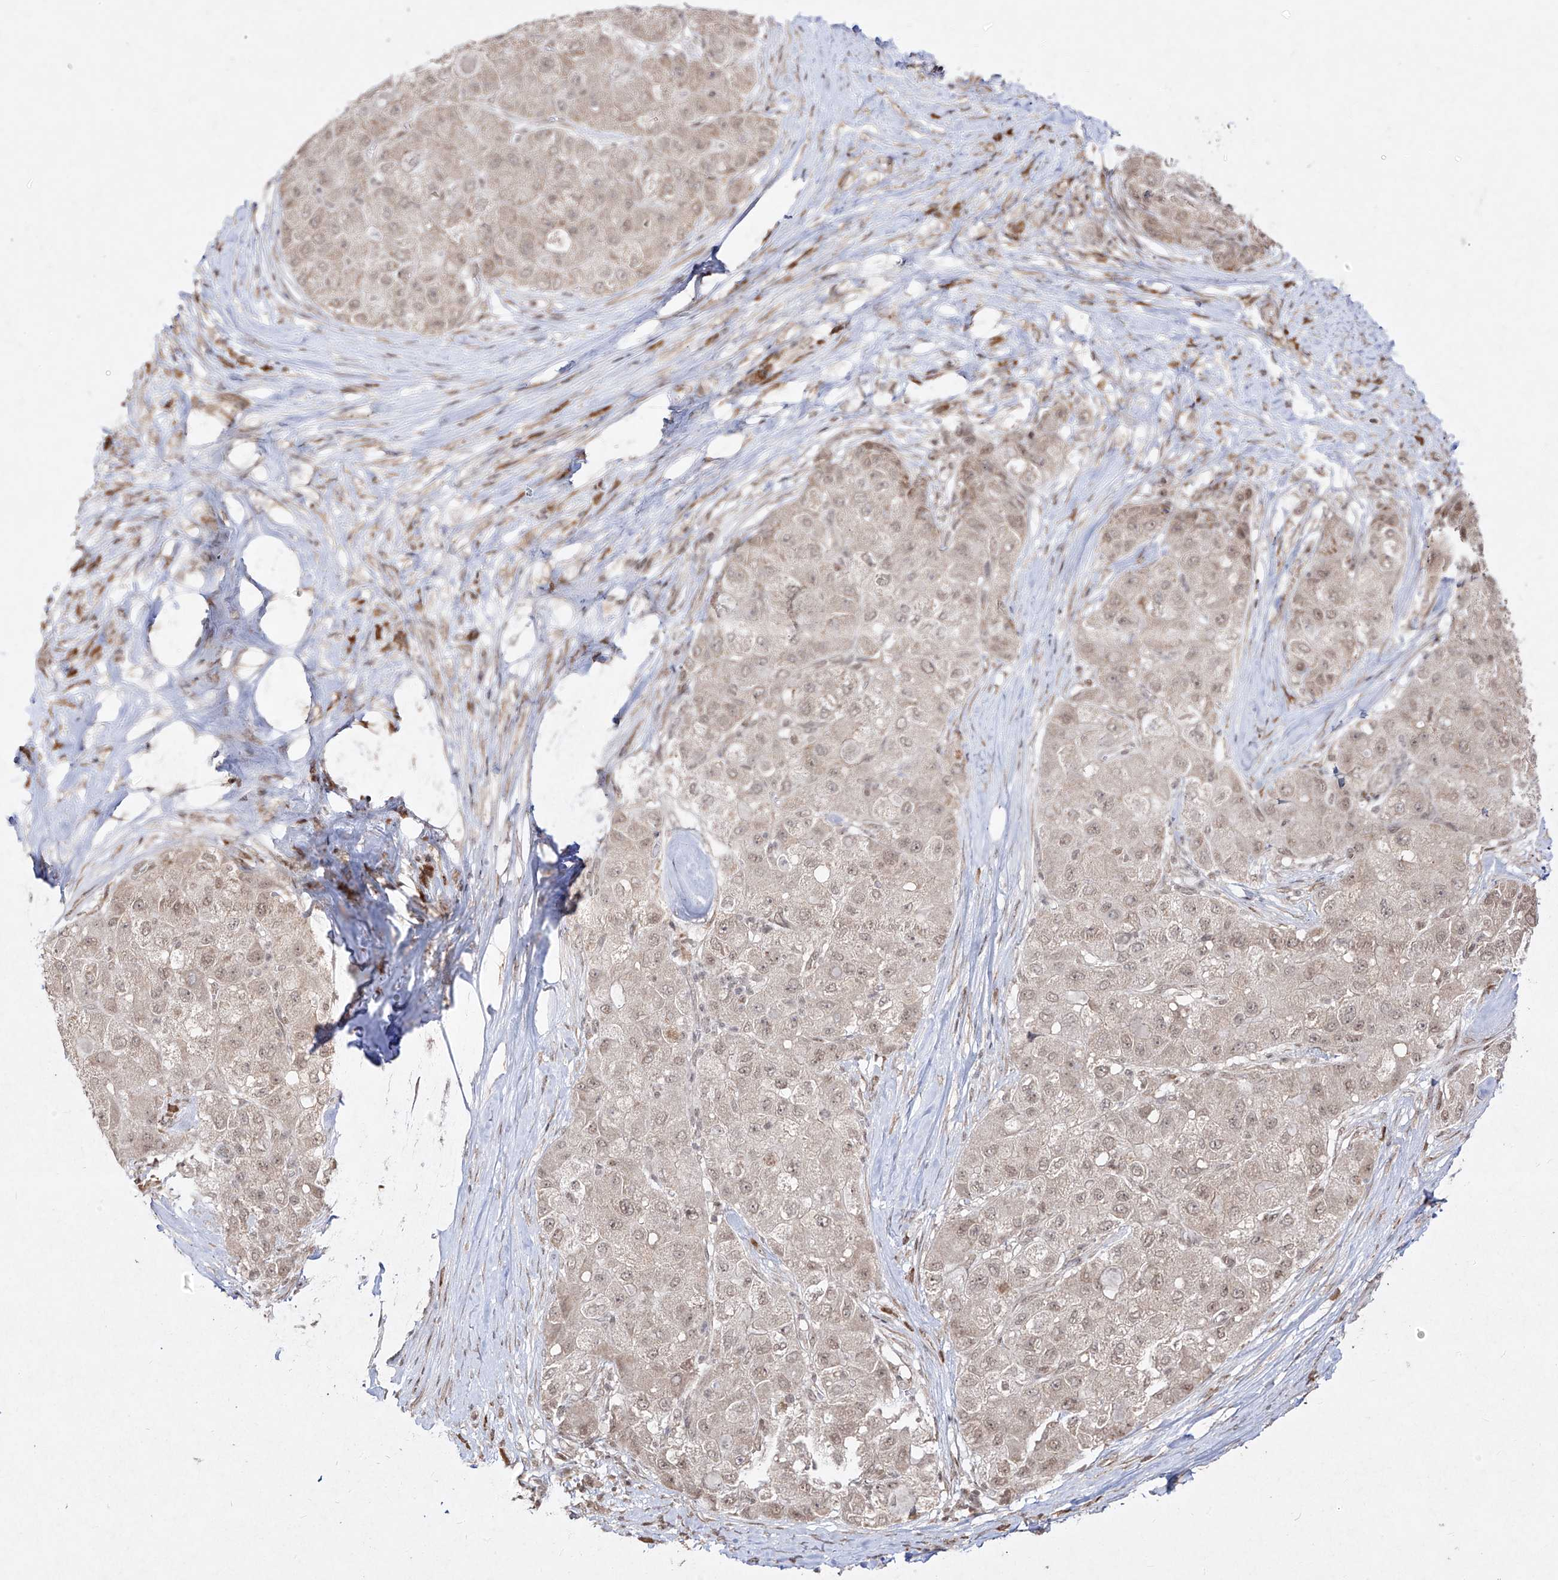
{"staining": {"intensity": "weak", "quantity": ">75%", "location": "nuclear"}, "tissue": "liver cancer", "cell_type": "Tumor cells", "image_type": "cancer", "snomed": [{"axis": "morphology", "description": "Carcinoma, Hepatocellular, NOS"}, {"axis": "topography", "description": "Liver"}], "caption": "Immunohistochemistry image of neoplastic tissue: human liver hepatocellular carcinoma stained using immunohistochemistry (IHC) shows low levels of weak protein expression localized specifically in the nuclear of tumor cells, appearing as a nuclear brown color.", "gene": "SNRNP27", "patient": {"sex": "male", "age": 80}}